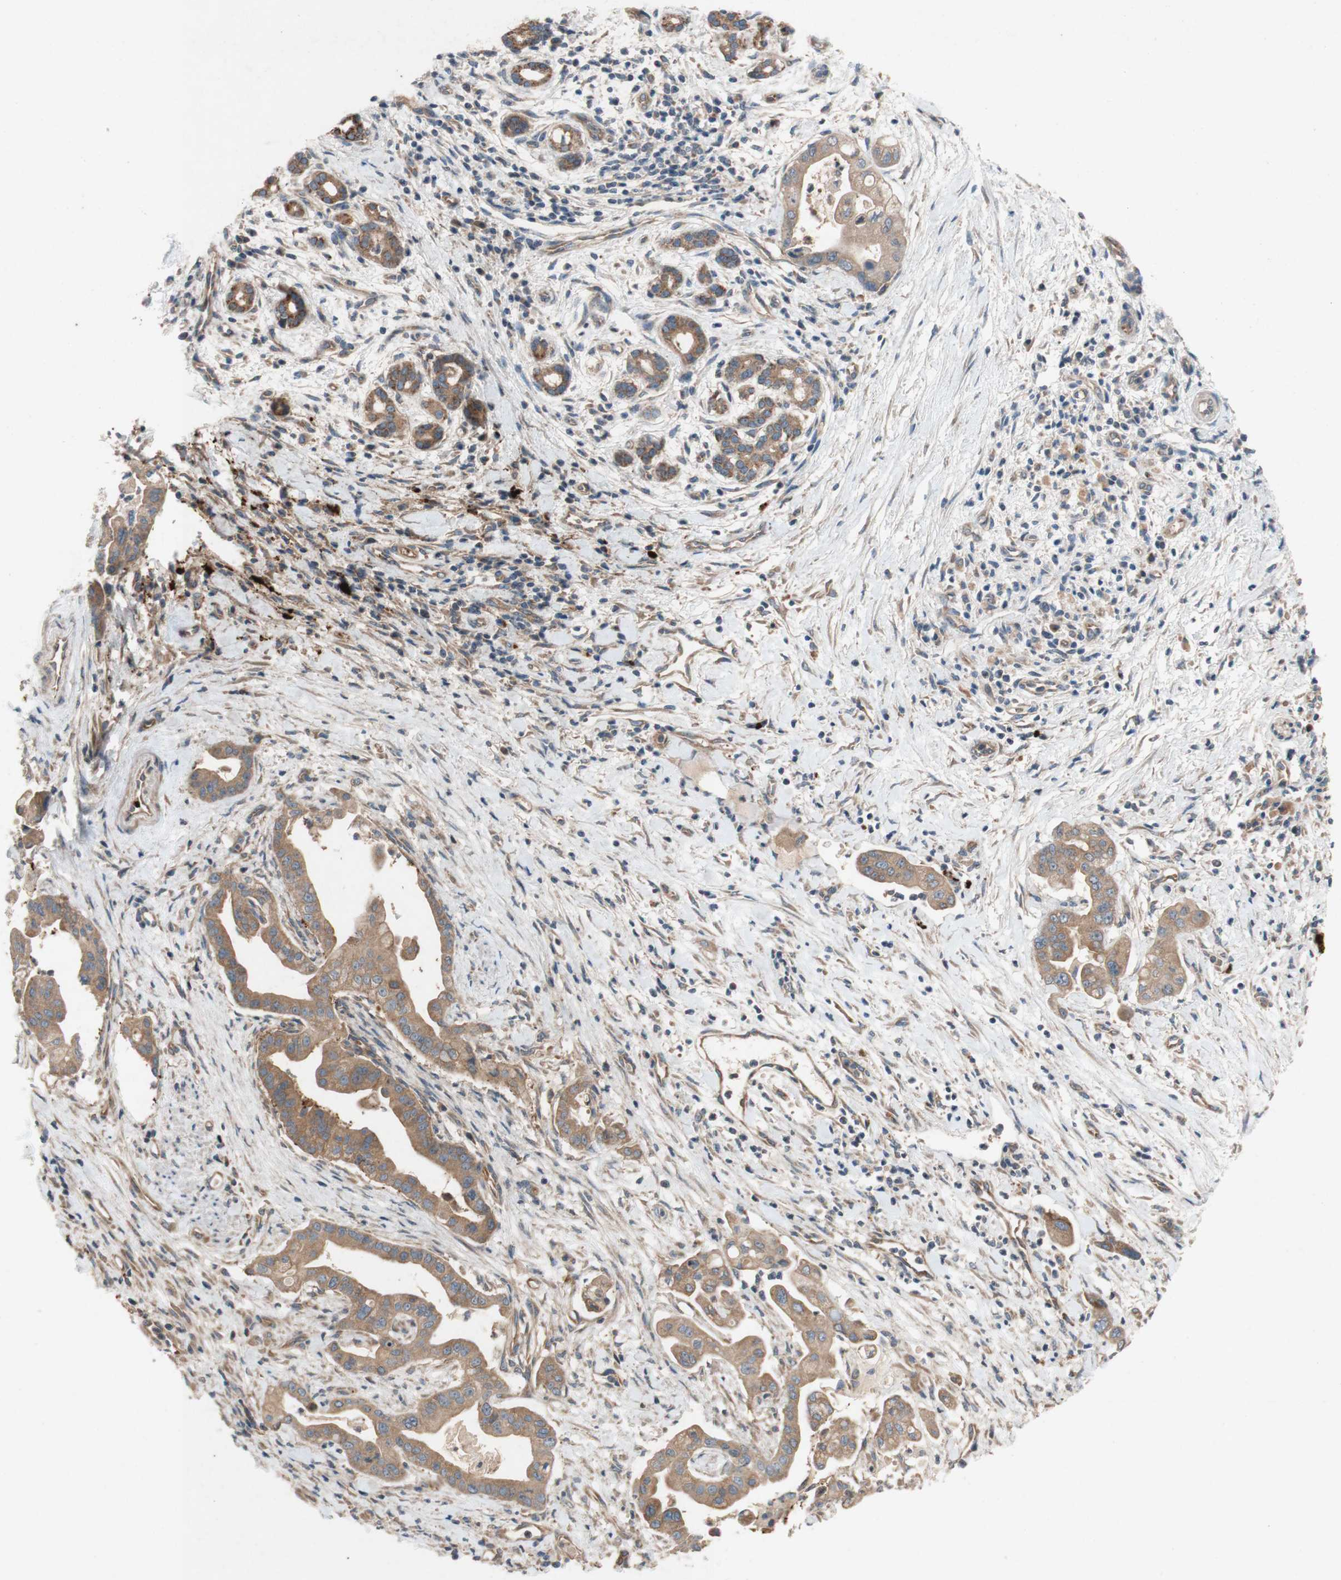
{"staining": {"intensity": "strong", "quantity": ">75%", "location": "cytoplasmic/membranous"}, "tissue": "pancreatic cancer", "cell_type": "Tumor cells", "image_type": "cancer", "snomed": [{"axis": "morphology", "description": "Adenocarcinoma, NOS"}, {"axis": "topography", "description": "Pancreas"}], "caption": "Immunohistochemistry (IHC) image of human pancreatic adenocarcinoma stained for a protein (brown), which displays high levels of strong cytoplasmic/membranous positivity in about >75% of tumor cells.", "gene": "TST", "patient": {"sex": "female", "age": 75}}